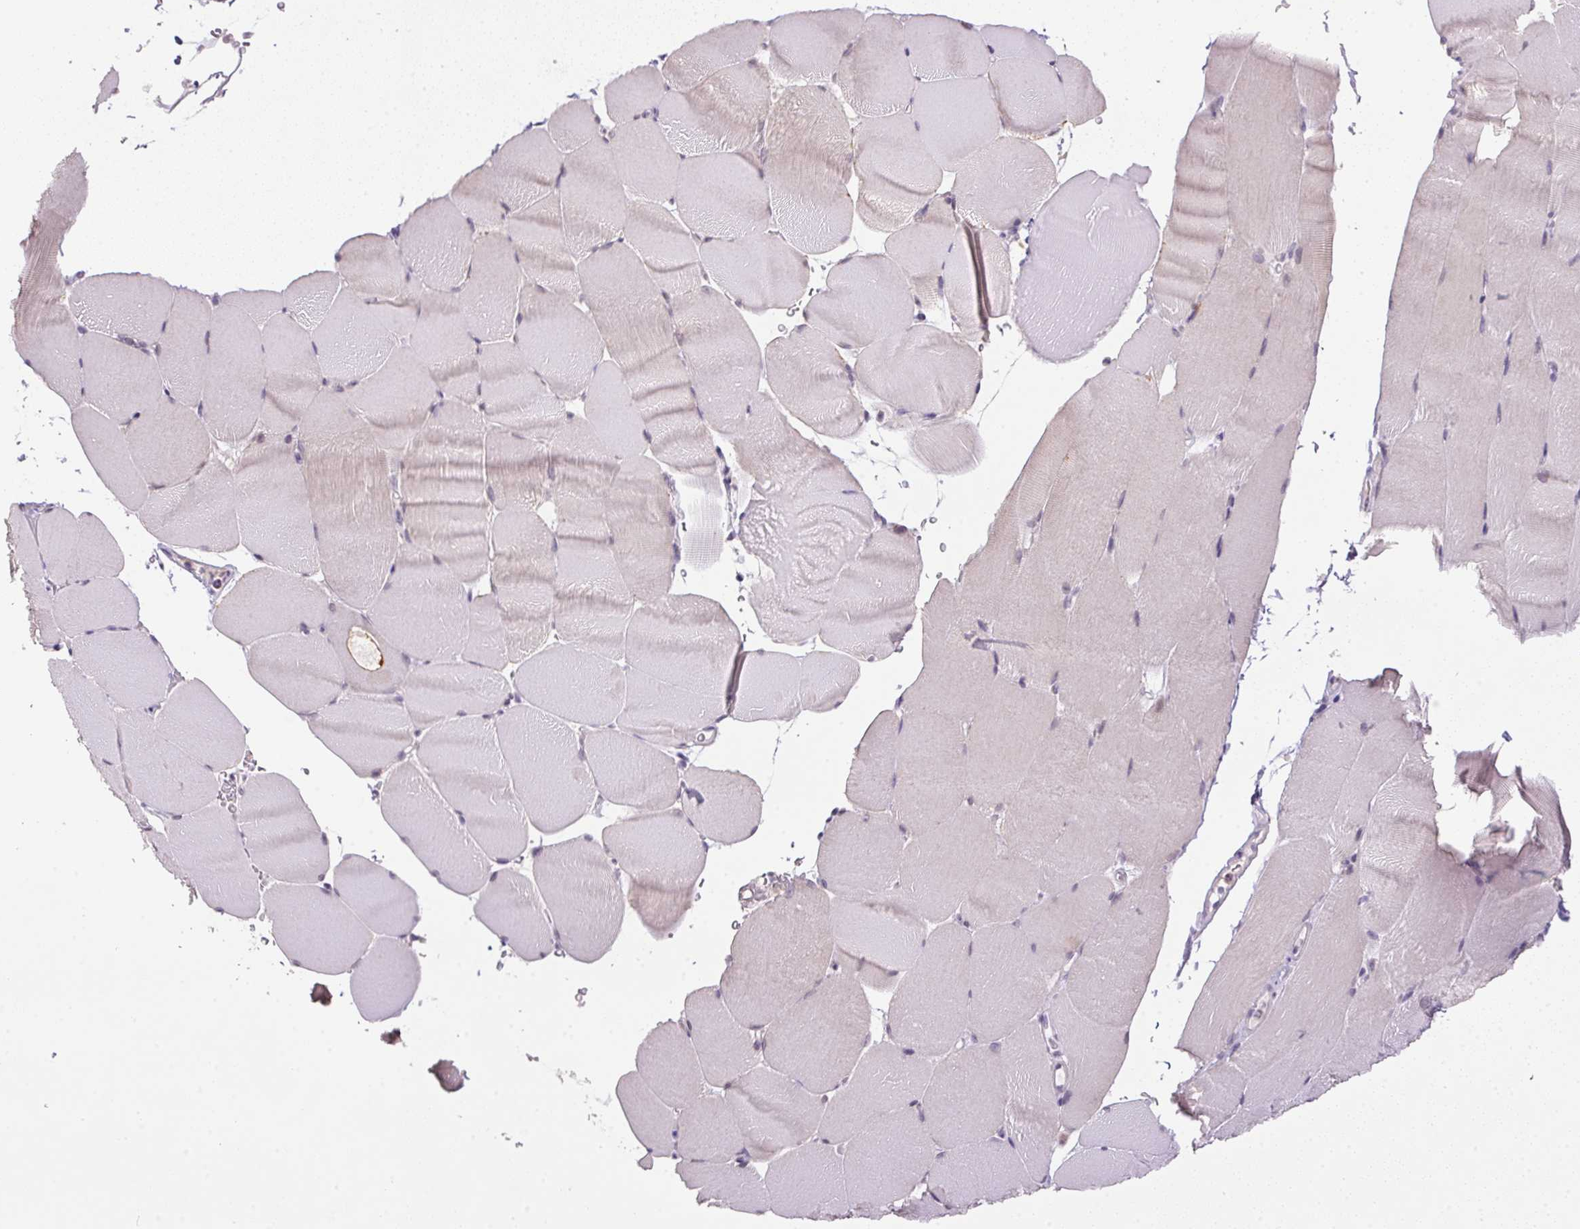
{"staining": {"intensity": "negative", "quantity": "none", "location": "none"}, "tissue": "skeletal muscle", "cell_type": "Myocytes", "image_type": "normal", "snomed": [{"axis": "morphology", "description": "Normal tissue, NOS"}, {"axis": "topography", "description": "Skeletal muscle"}], "caption": "Human skeletal muscle stained for a protein using IHC displays no staining in myocytes.", "gene": "SPACA9", "patient": {"sex": "female", "age": 37}}